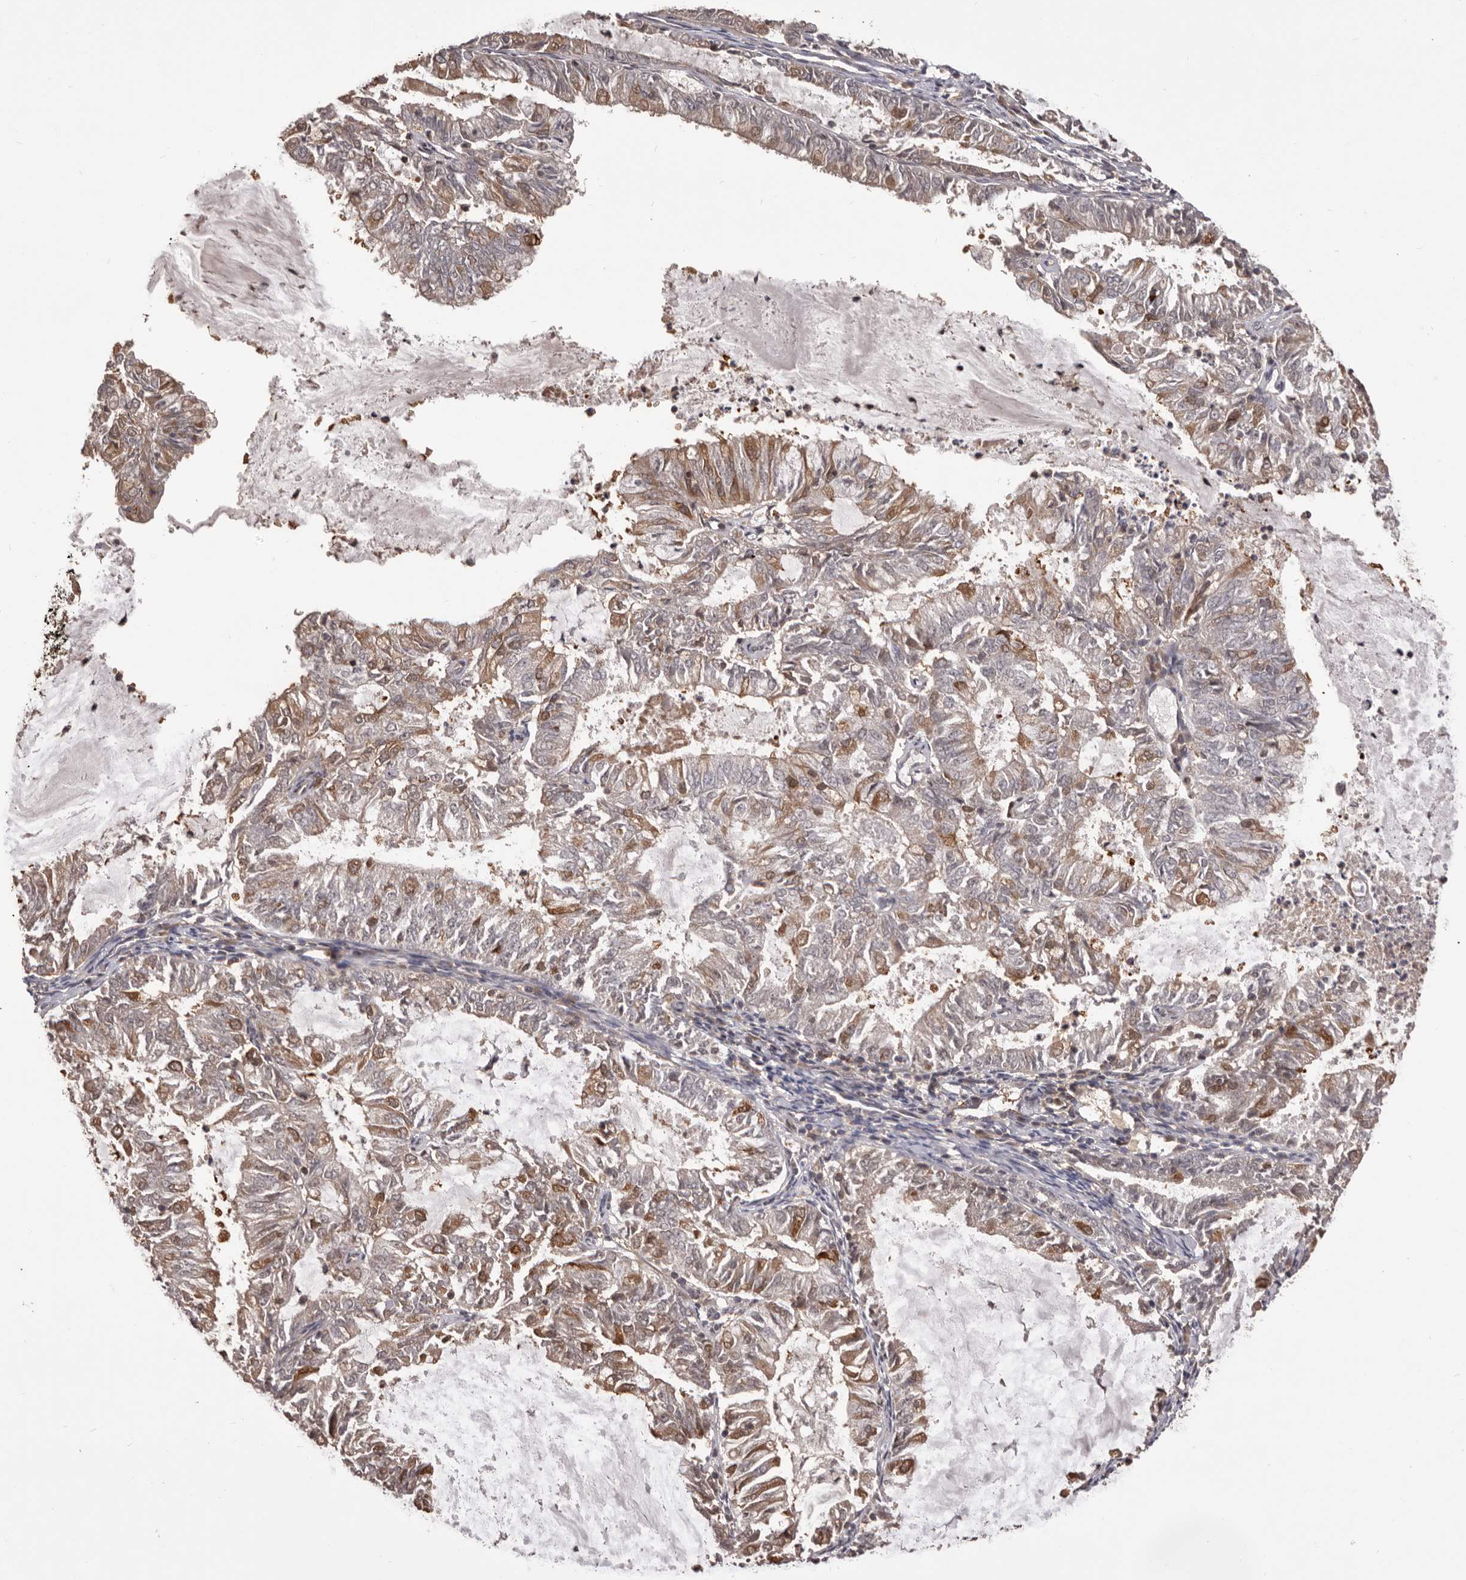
{"staining": {"intensity": "moderate", "quantity": "<25%", "location": "cytoplasmic/membranous"}, "tissue": "endometrial cancer", "cell_type": "Tumor cells", "image_type": "cancer", "snomed": [{"axis": "morphology", "description": "Adenocarcinoma, NOS"}, {"axis": "topography", "description": "Endometrium"}], "caption": "An immunohistochemistry (IHC) micrograph of neoplastic tissue is shown. Protein staining in brown shows moderate cytoplasmic/membranous positivity in endometrial adenocarcinoma within tumor cells.", "gene": "HBS1L", "patient": {"sex": "female", "age": 57}}